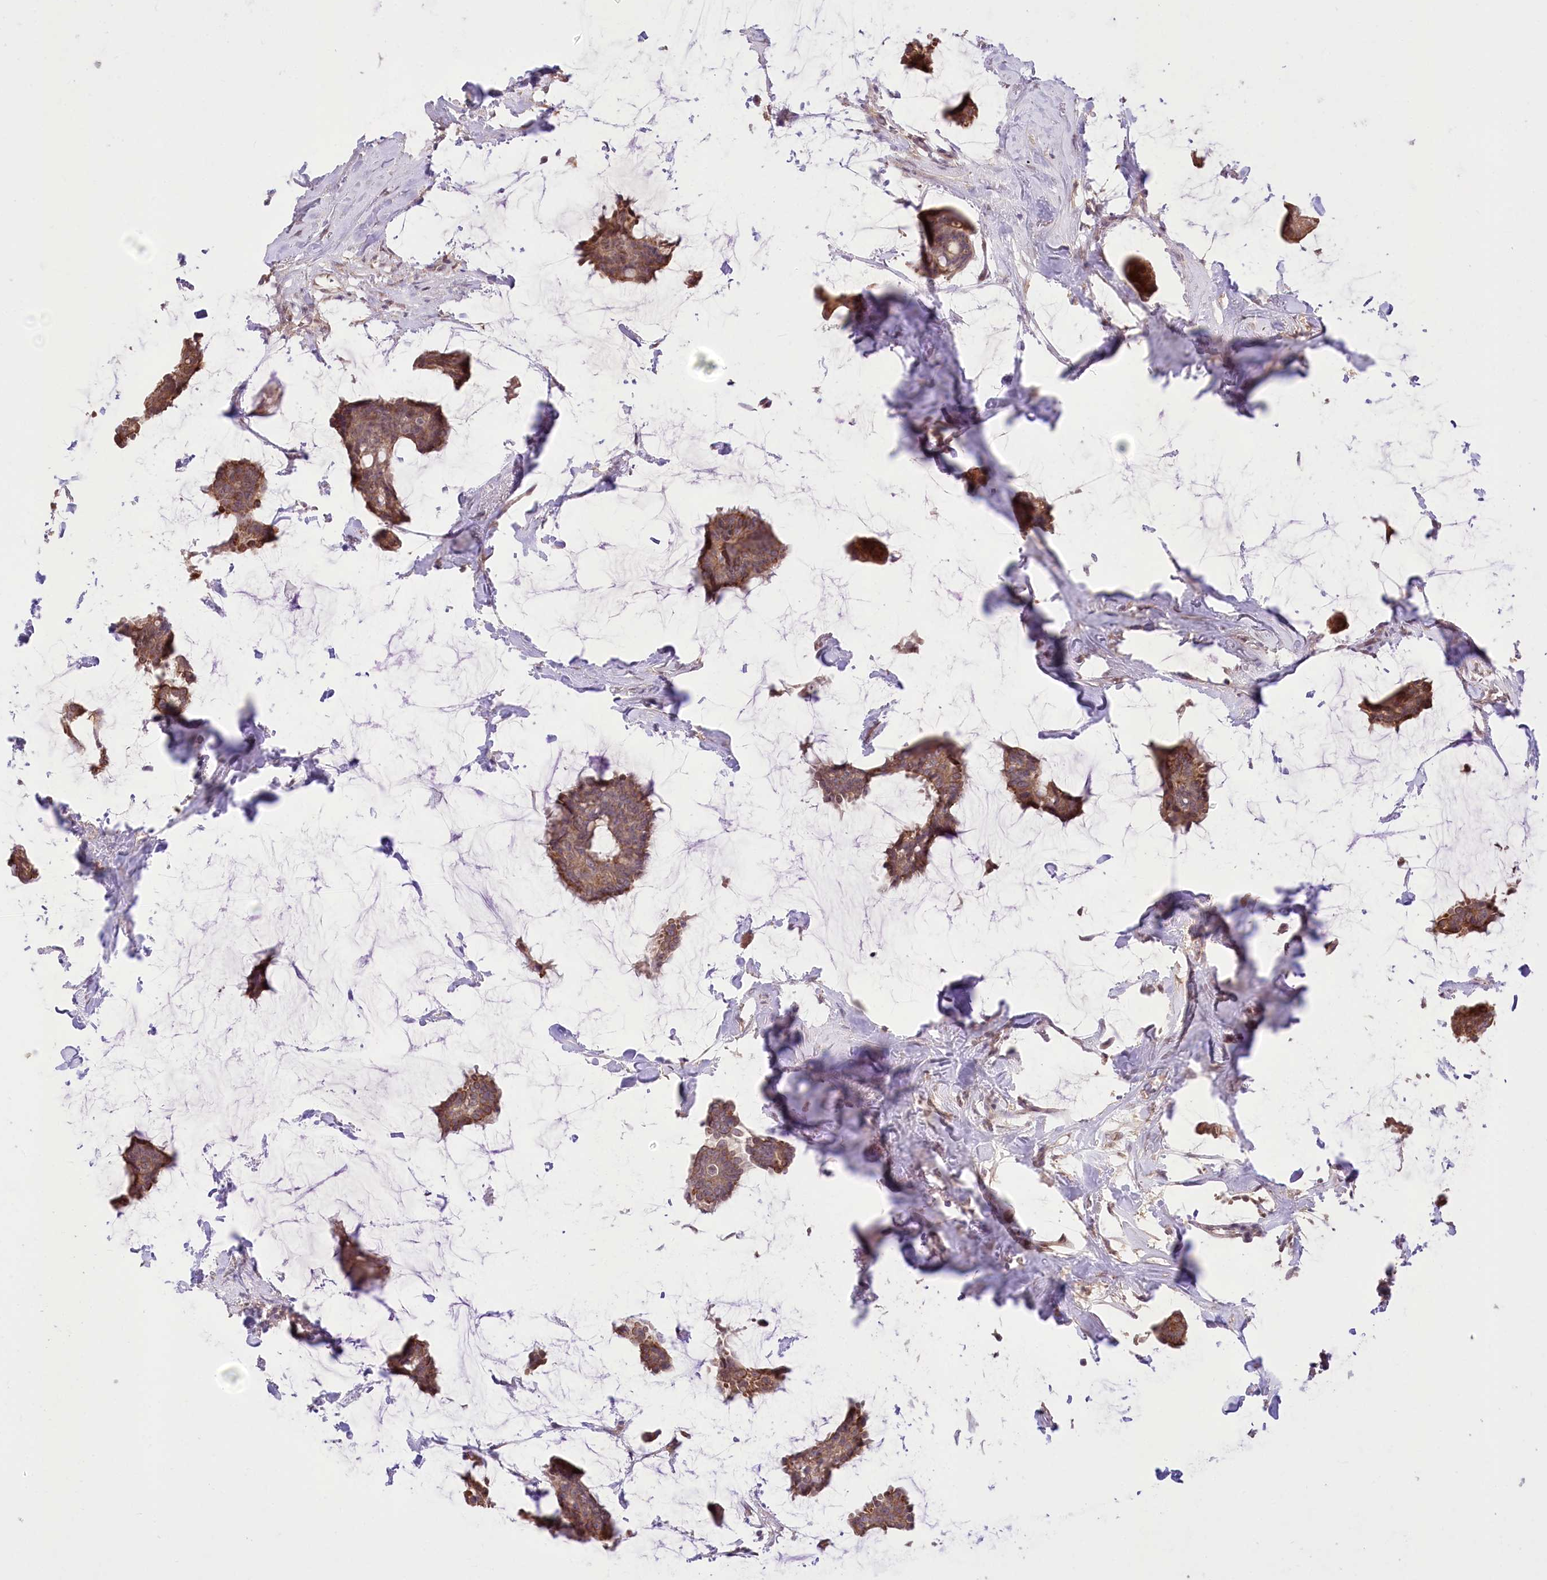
{"staining": {"intensity": "moderate", "quantity": ">75%", "location": "cytoplasmic/membranous"}, "tissue": "breast cancer", "cell_type": "Tumor cells", "image_type": "cancer", "snomed": [{"axis": "morphology", "description": "Duct carcinoma"}, {"axis": "topography", "description": "Breast"}], "caption": "The histopathology image shows a brown stain indicating the presence of a protein in the cytoplasmic/membranous of tumor cells in breast intraductal carcinoma.", "gene": "HELT", "patient": {"sex": "female", "age": 93}}